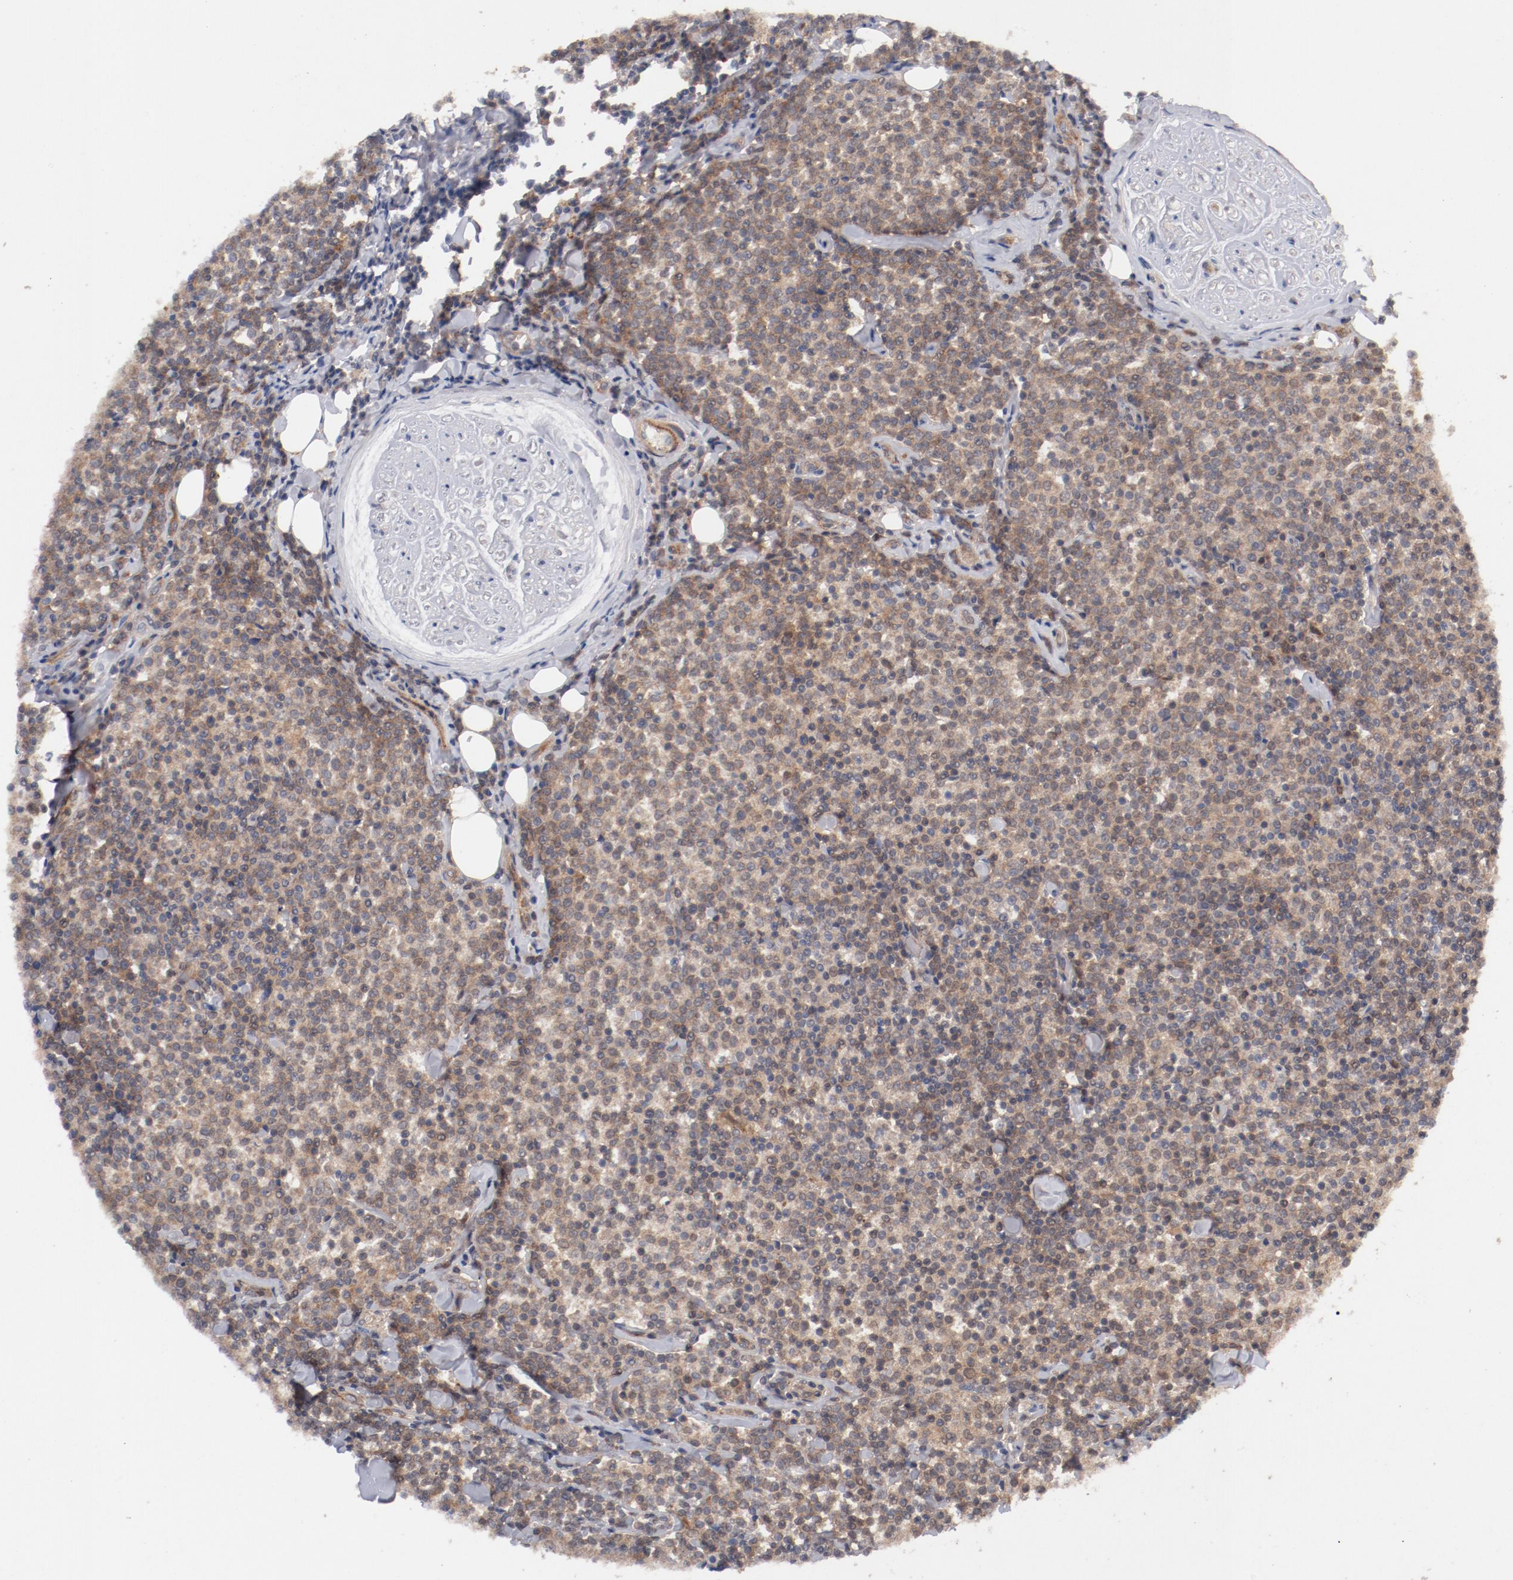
{"staining": {"intensity": "weak", "quantity": ">75%", "location": "cytoplasmic/membranous"}, "tissue": "lymphoma", "cell_type": "Tumor cells", "image_type": "cancer", "snomed": [{"axis": "morphology", "description": "Malignant lymphoma, non-Hodgkin's type, Low grade"}, {"axis": "topography", "description": "Soft tissue"}], "caption": "Immunohistochemistry (IHC) of human lymphoma exhibits low levels of weak cytoplasmic/membranous positivity in about >75% of tumor cells. (IHC, brightfield microscopy, high magnification).", "gene": "GUF1", "patient": {"sex": "male", "age": 92}}